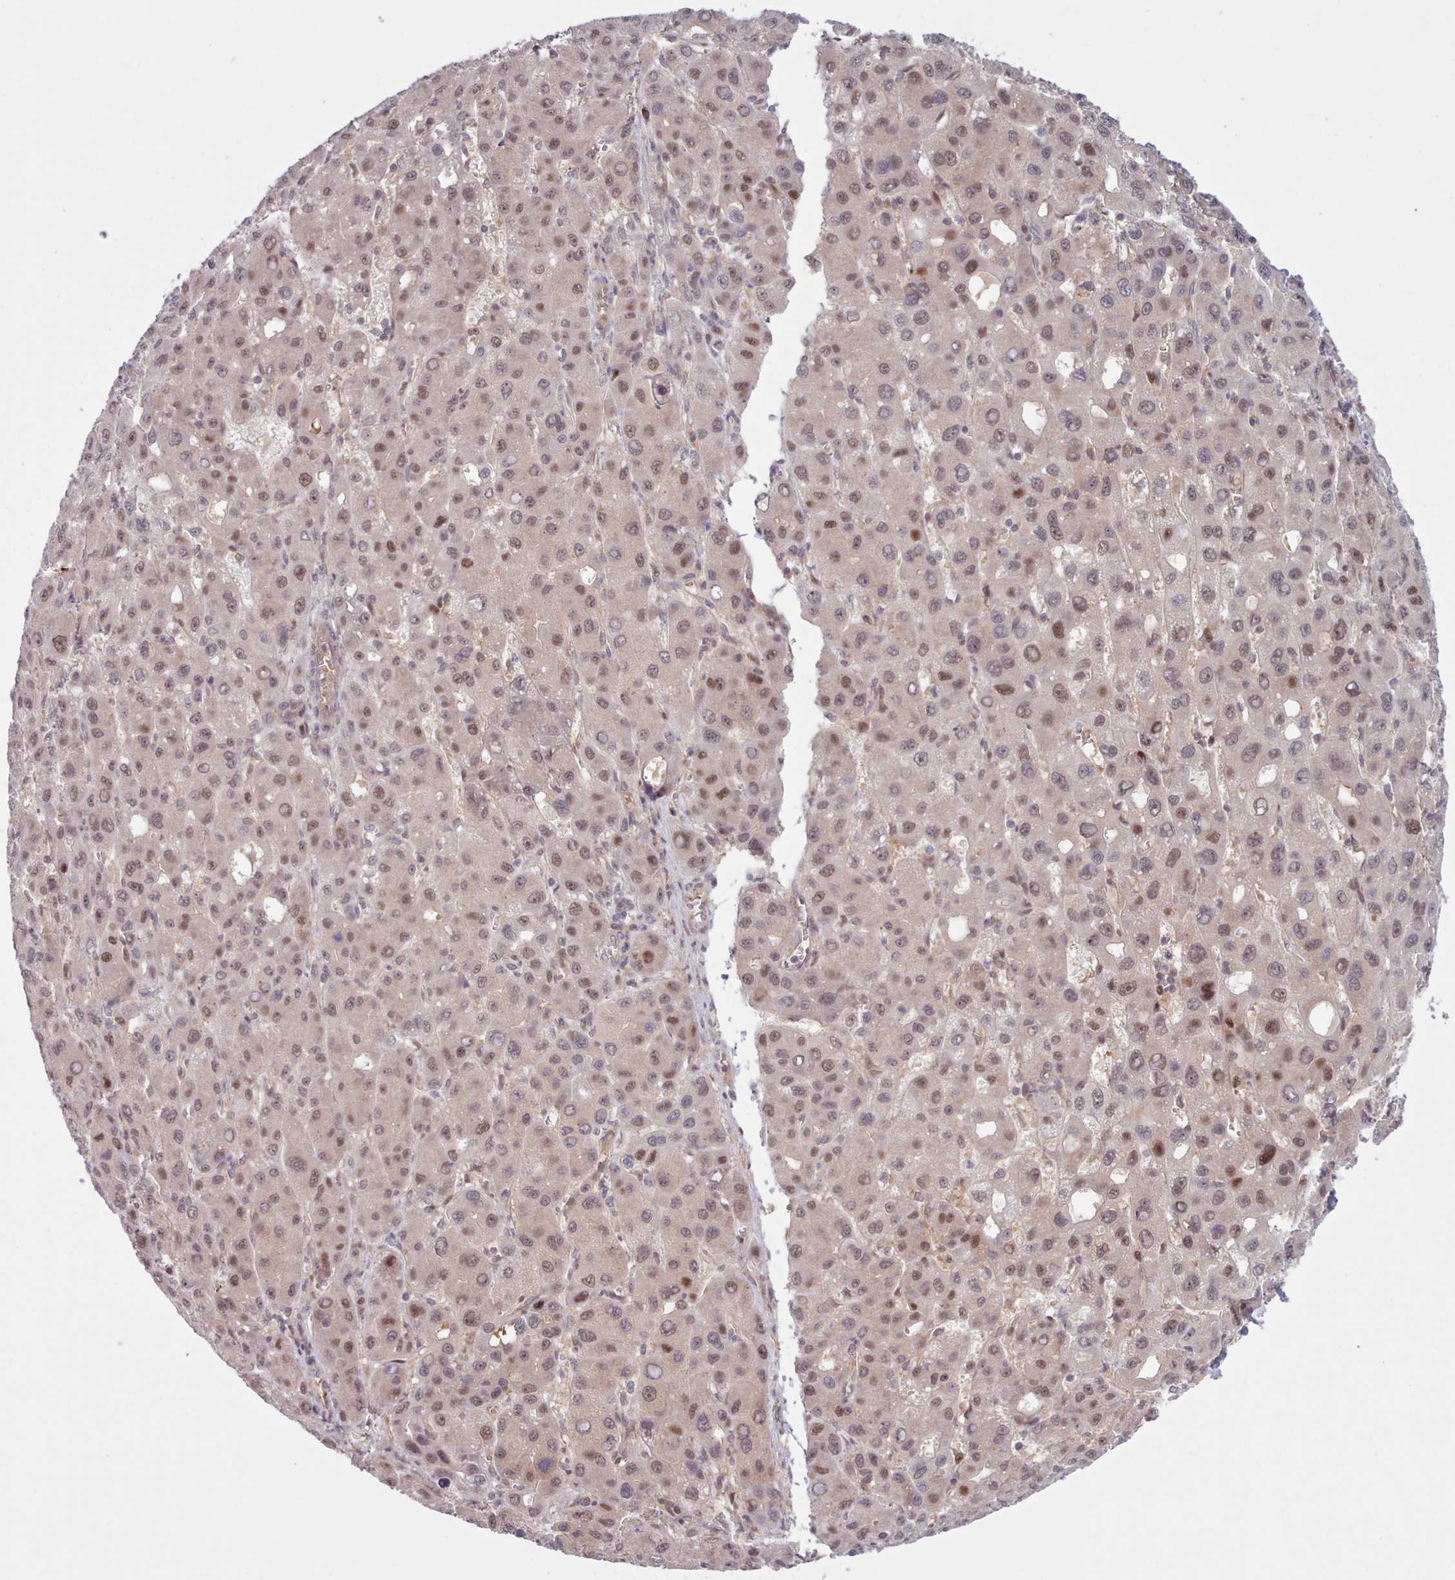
{"staining": {"intensity": "moderate", "quantity": "25%-75%", "location": "nuclear"}, "tissue": "liver cancer", "cell_type": "Tumor cells", "image_type": "cancer", "snomed": [{"axis": "morphology", "description": "Carcinoma, Hepatocellular, NOS"}, {"axis": "topography", "description": "Liver"}], "caption": "Immunohistochemistry (IHC) image of liver cancer stained for a protein (brown), which shows medium levels of moderate nuclear staining in approximately 25%-75% of tumor cells.", "gene": "KBTBD7", "patient": {"sex": "male", "age": 55}}